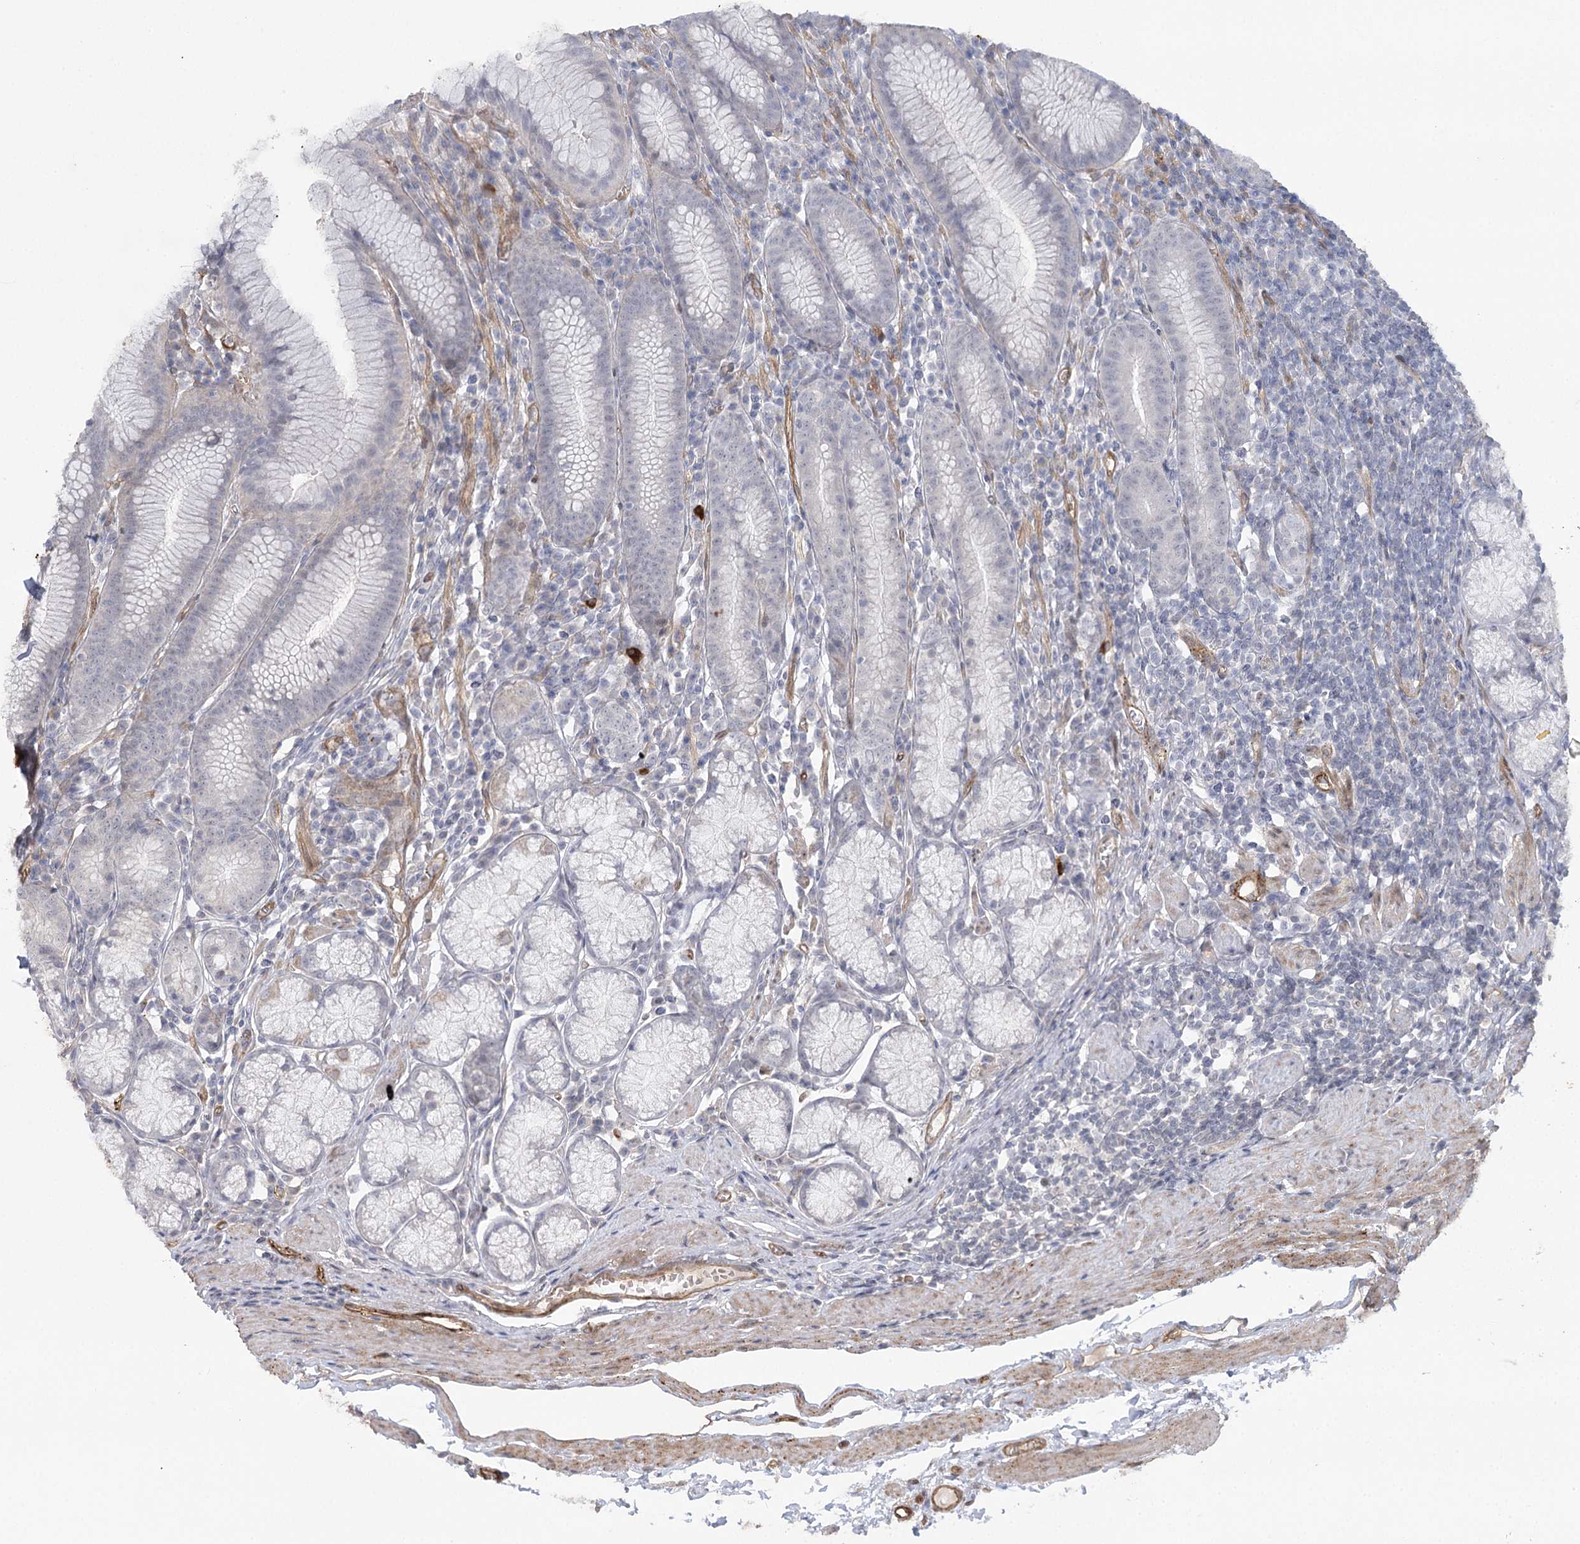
{"staining": {"intensity": "moderate", "quantity": "<25%", "location": "nuclear"}, "tissue": "stomach", "cell_type": "Glandular cells", "image_type": "normal", "snomed": [{"axis": "morphology", "description": "Normal tissue, NOS"}, {"axis": "topography", "description": "Stomach"}], "caption": "The image shows immunohistochemical staining of unremarkable stomach. There is moderate nuclear positivity is identified in approximately <25% of glandular cells. Ihc stains the protein in brown and the nuclei are stained blue.", "gene": "AMTN", "patient": {"sex": "male", "age": 55}}